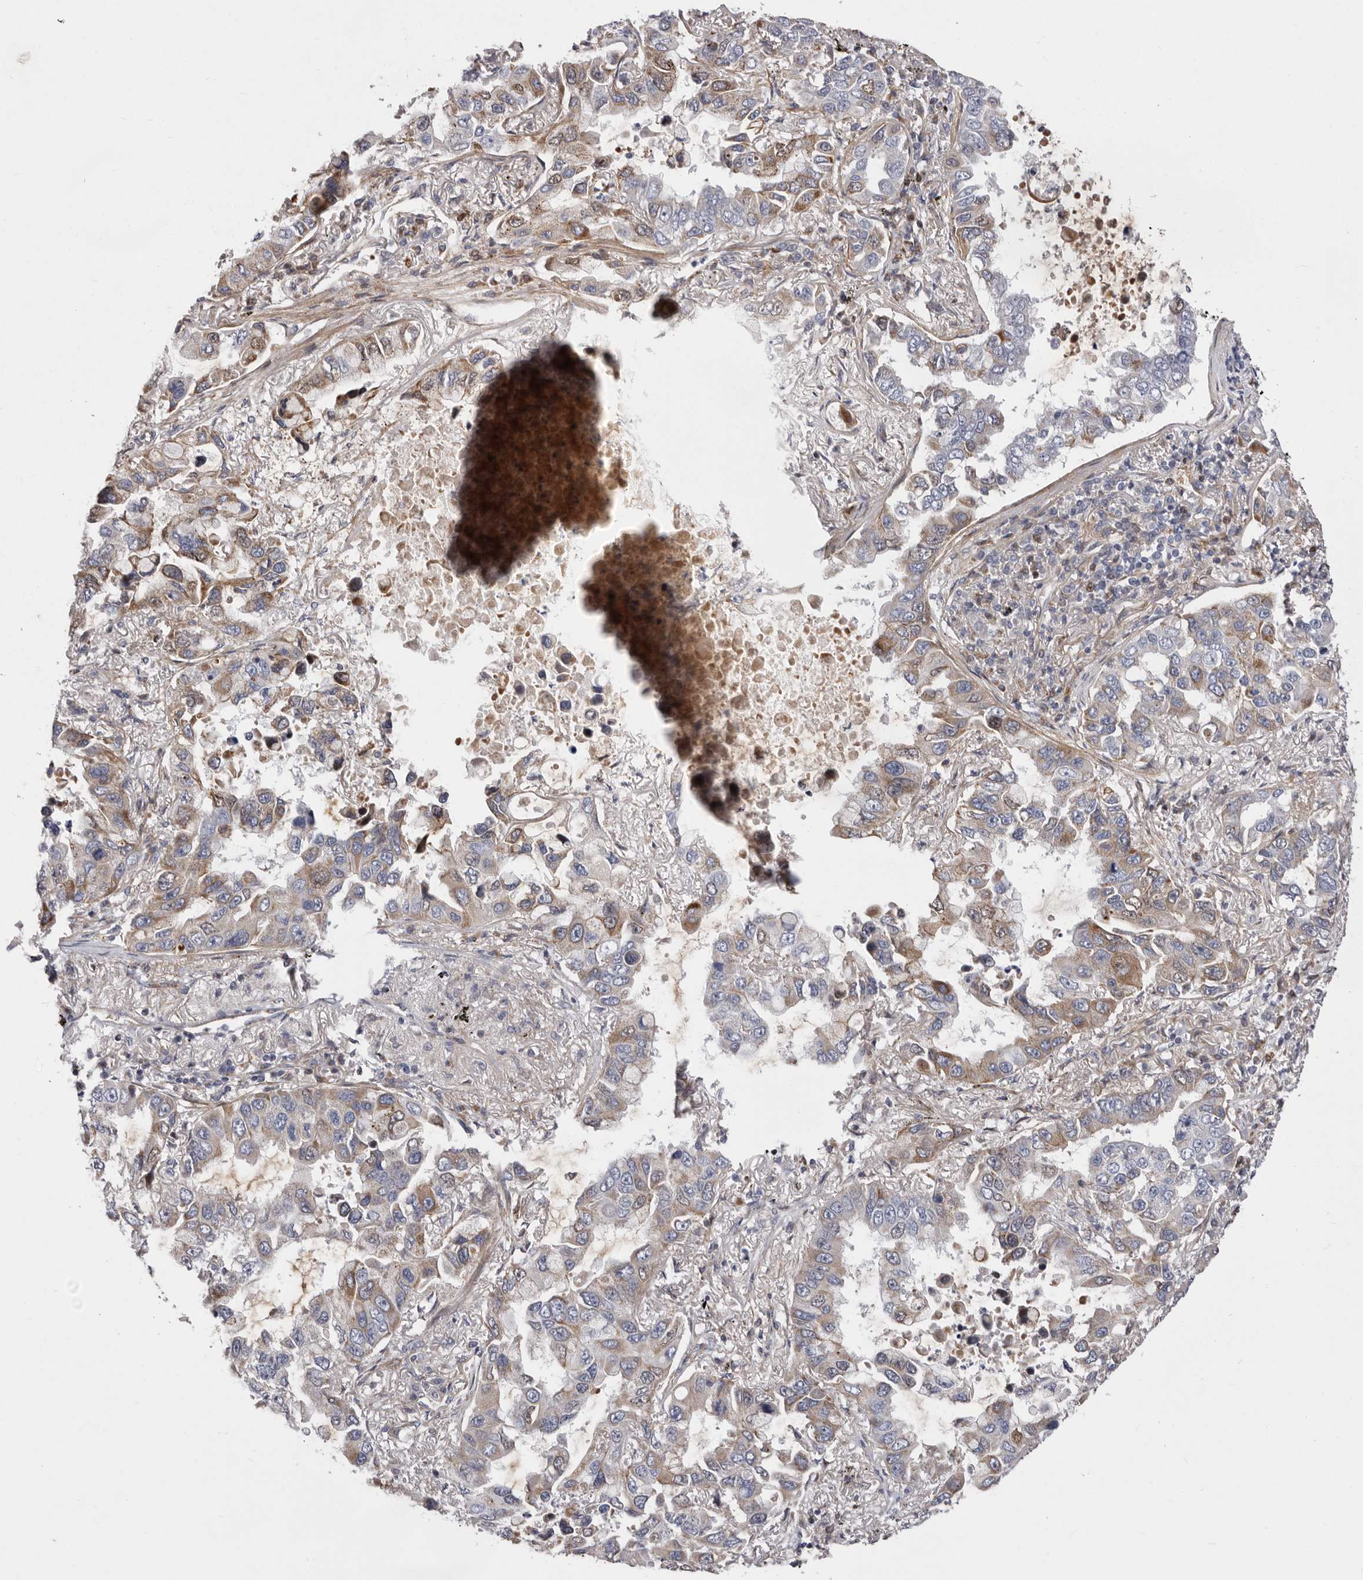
{"staining": {"intensity": "moderate", "quantity": "<25%", "location": "cytoplasmic/membranous"}, "tissue": "lung cancer", "cell_type": "Tumor cells", "image_type": "cancer", "snomed": [{"axis": "morphology", "description": "Adenocarcinoma, NOS"}, {"axis": "topography", "description": "Lung"}], "caption": "Adenocarcinoma (lung) stained with a protein marker displays moderate staining in tumor cells.", "gene": "NUBPL", "patient": {"sex": "male", "age": 64}}